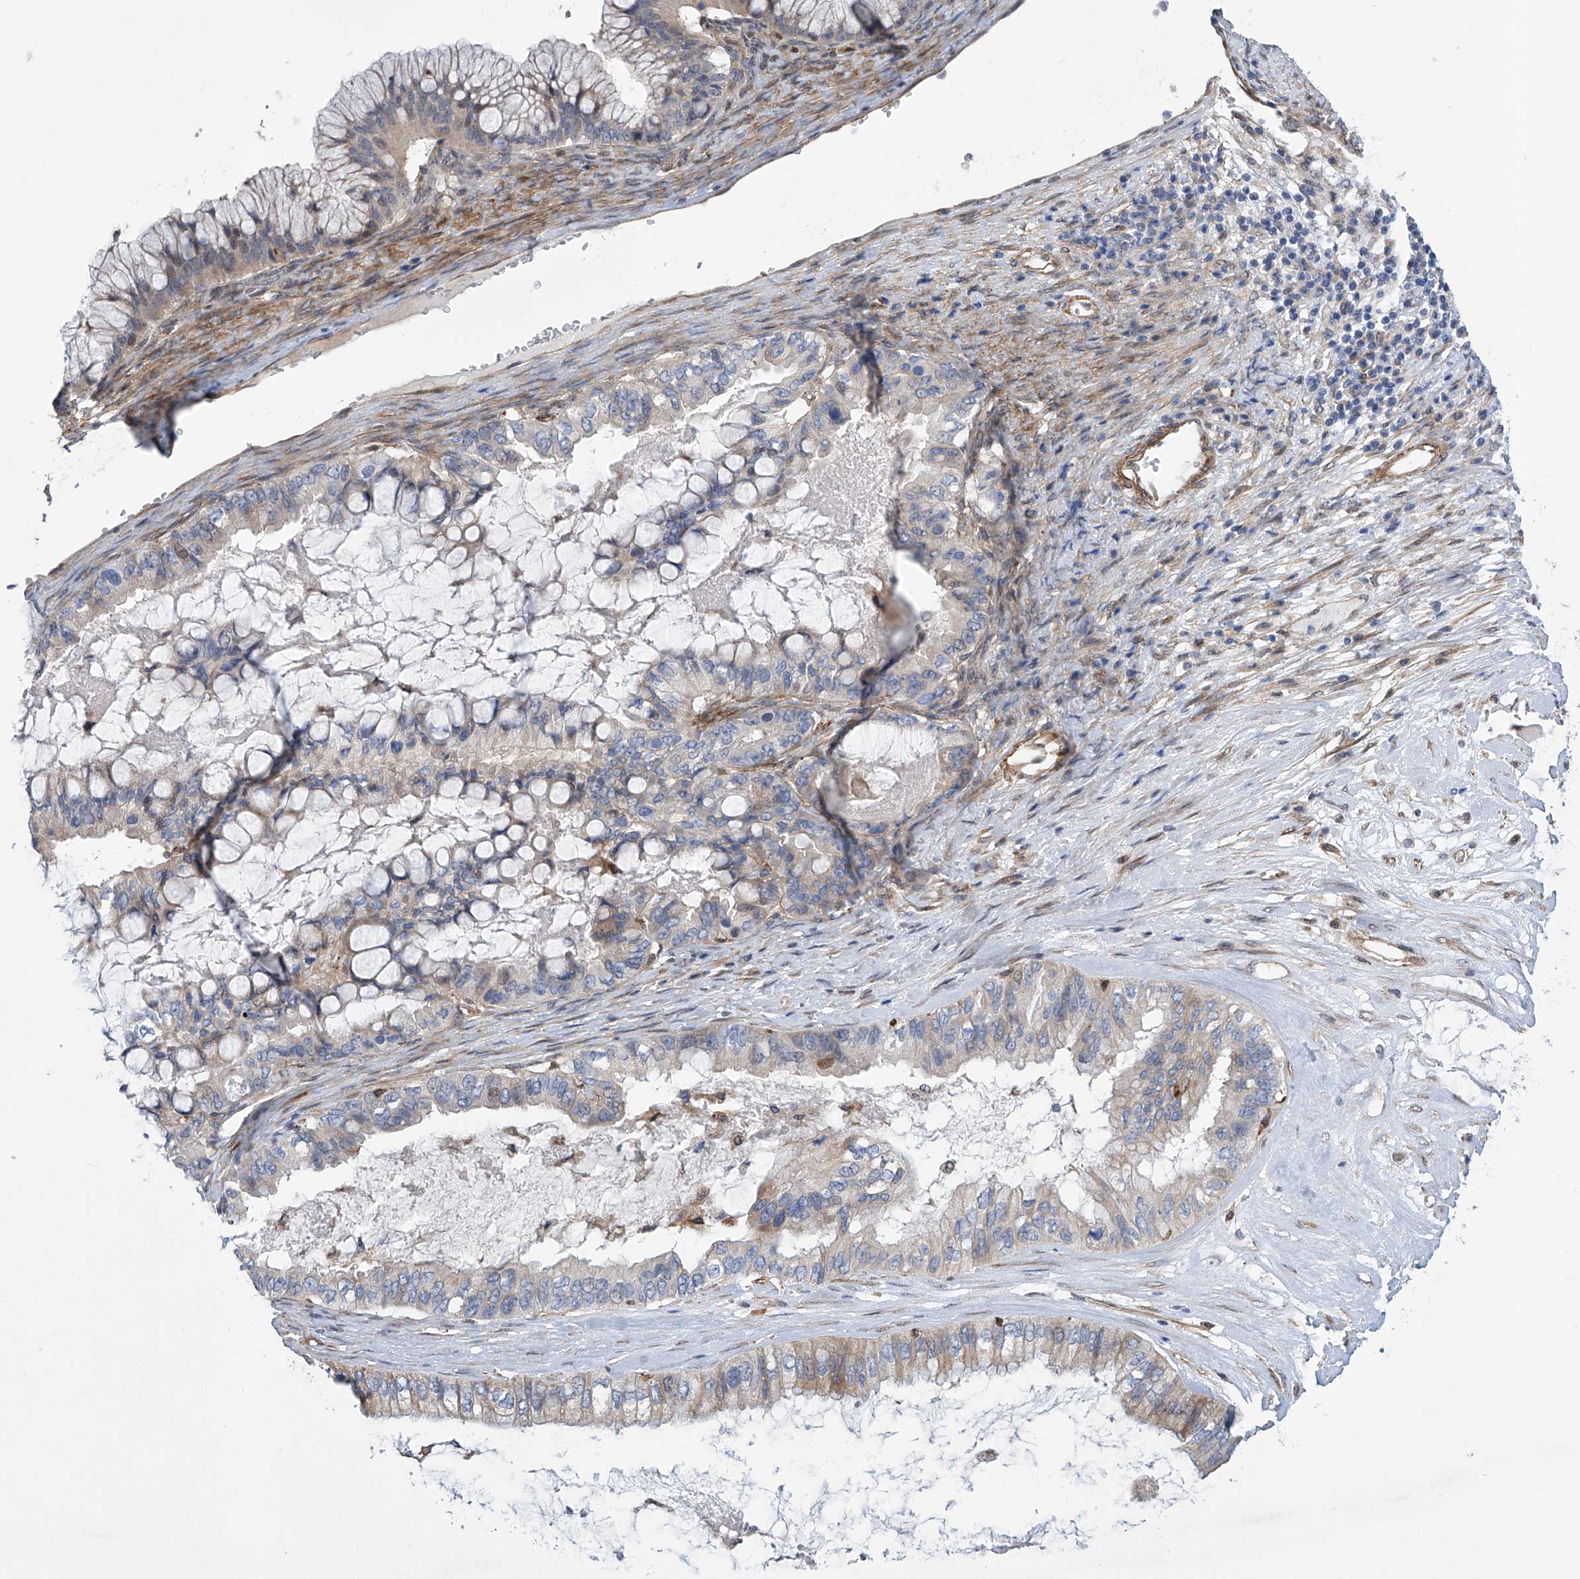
{"staining": {"intensity": "weak", "quantity": "<25%", "location": "cytoplasmic/membranous"}, "tissue": "ovarian cancer", "cell_type": "Tumor cells", "image_type": "cancer", "snomed": [{"axis": "morphology", "description": "Cystadenocarcinoma, mucinous, NOS"}, {"axis": "topography", "description": "Ovary"}], "caption": "High magnification brightfield microscopy of ovarian cancer stained with DAB (3,3'-diaminobenzidine) (brown) and counterstained with hematoxylin (blue): tumor cells show no significant staining. The staining is performed using DAB brown chromogen with nuclei counter-stained in using hematoxylin.", "gene": "TNN", "patient": {"sex": "female", "age": 80}}